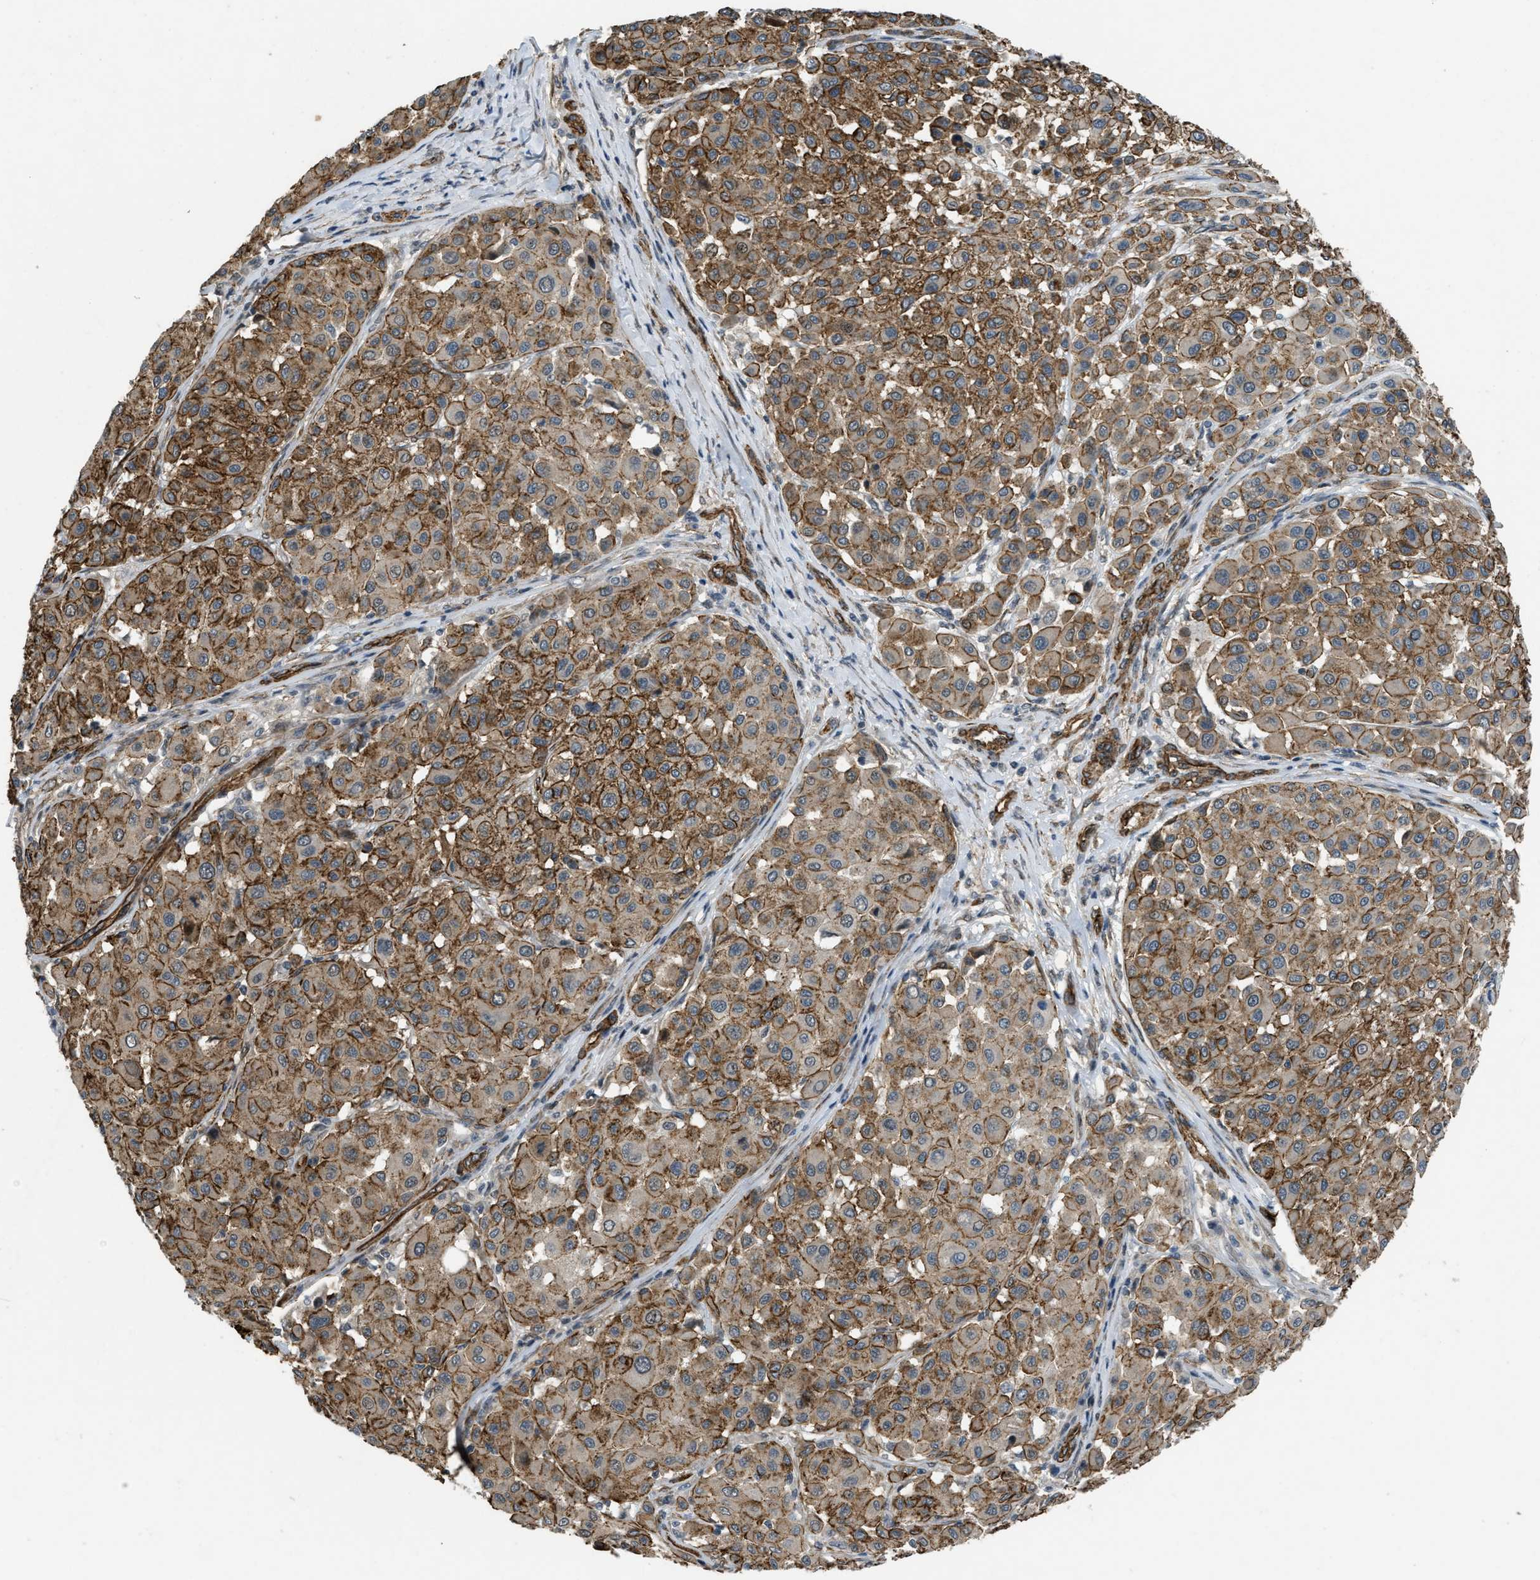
{"staining": {"intensity": "moderate", "quantity": ">75%", "location": "cytoplasmic/membranous"}, "tissue": "melanoma", "cell_type": "Tumor cells", "image_type": "cancer", "snomed": [{"axis": "morphology", "description": "Malignant melanoma, Metastatic site"}, {"axis": "topography", "description": "Soft tissue"}], "caption": "DAB (3,3'-diaminobenzidine) immunohistochemical staining of malignant melanoma (metastatic site) shows moderate cytoplasmic/membranous protein expression in about >75% of tumor cells. (DAB (3,3'-diaminobenzidine) IHC, brown staining for protein, blue staining for nuclei).", "gene": "NMB", "patient": {"sex": "male", "age": 41}}